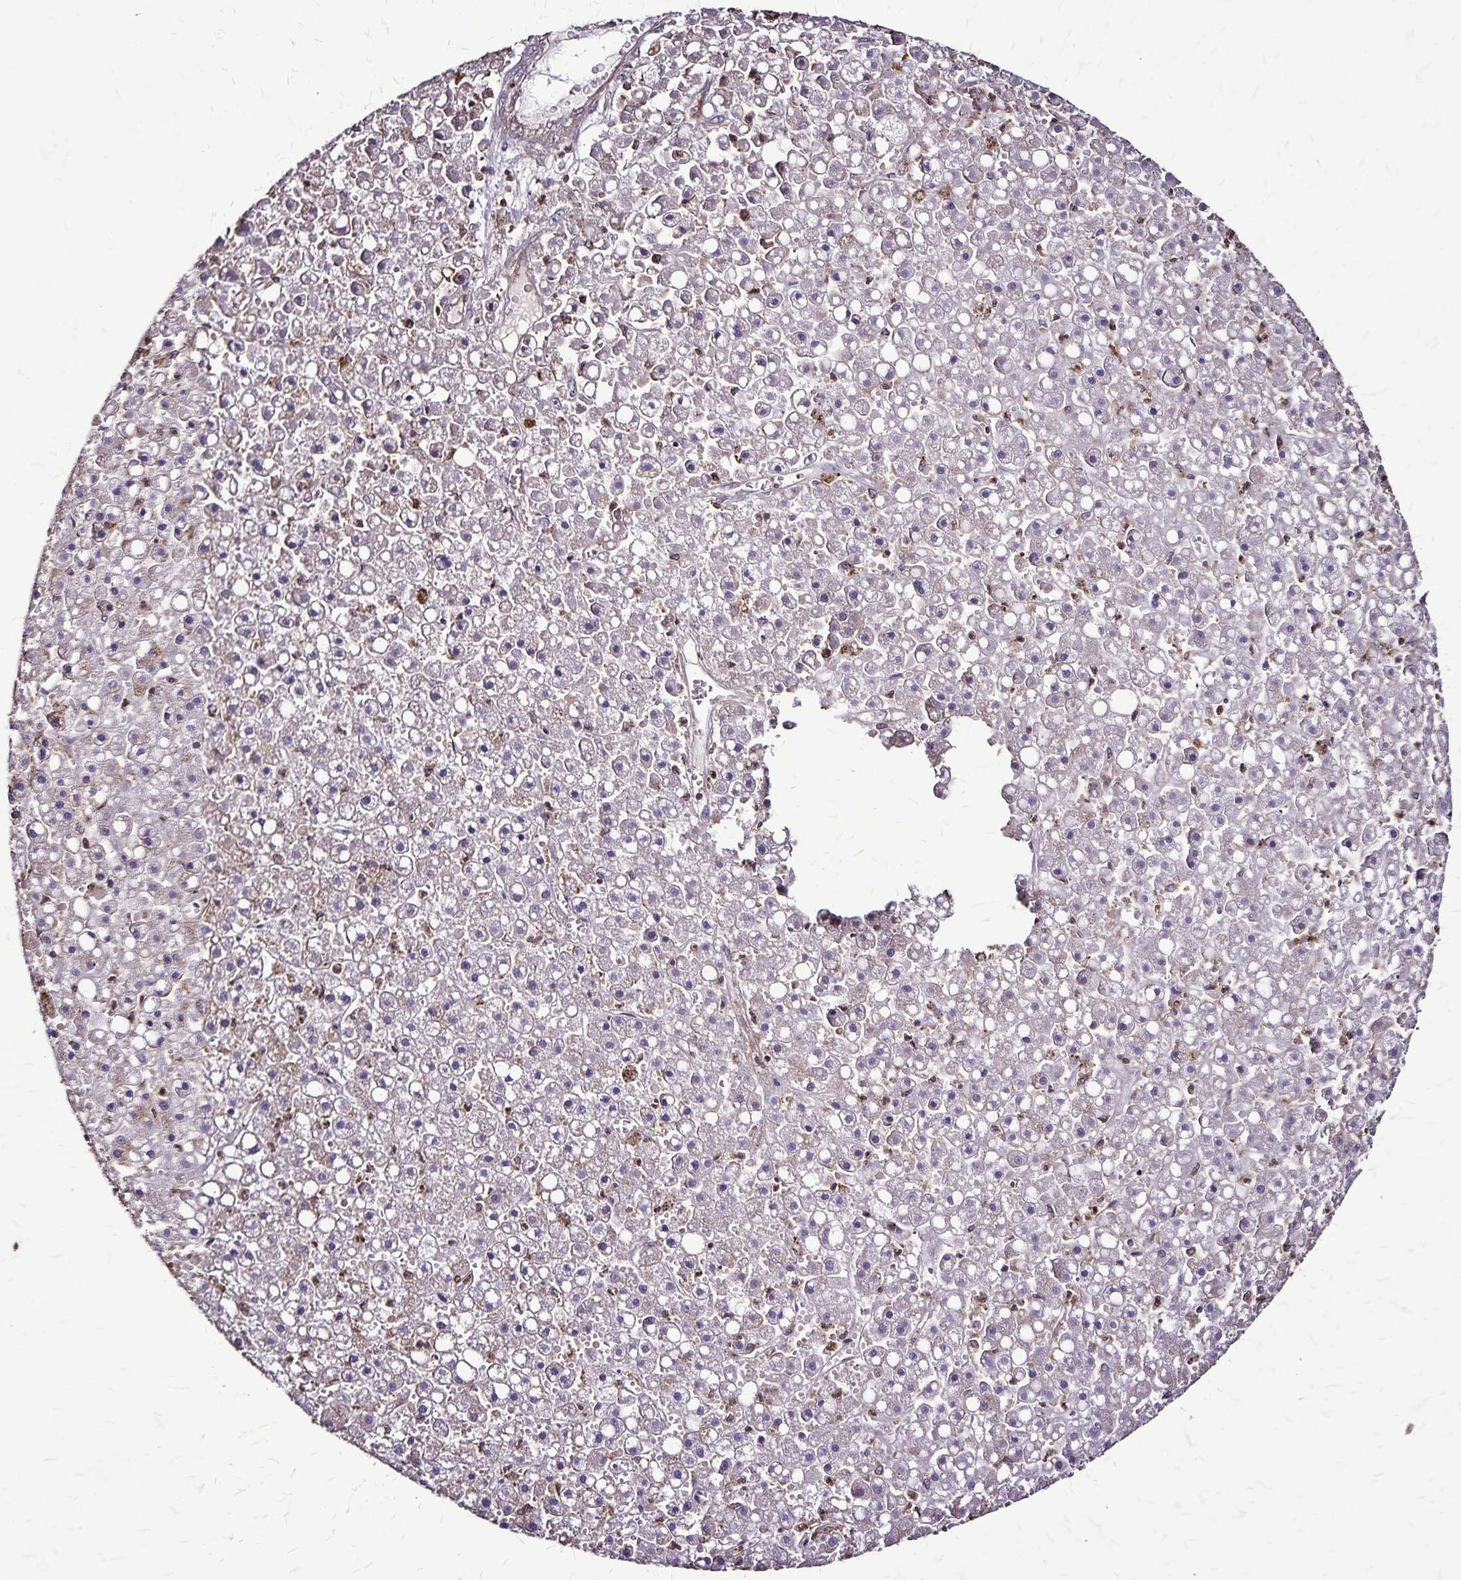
{"staining": {"intensity": "negative", "quantity": "none", "location": "none"}, "tissue": "liver cancer", "cell_type": "Tumor cells", "image_type": "cancer", "snomed": [{"axis": "morphology", "description": "Carcinoma, Hepatocellular, NOS"}, {"axis": "topography", "description": "Liver"}], "caption": "High power microscopy histopathology image of an immunohistochemistry (IHC) histopathology image of liver hepatocellular carcinoma, revealing no significant expression in tumor cells.", "gene": "CHMP1B", "patient": {"sex": "male", "age": 67}}